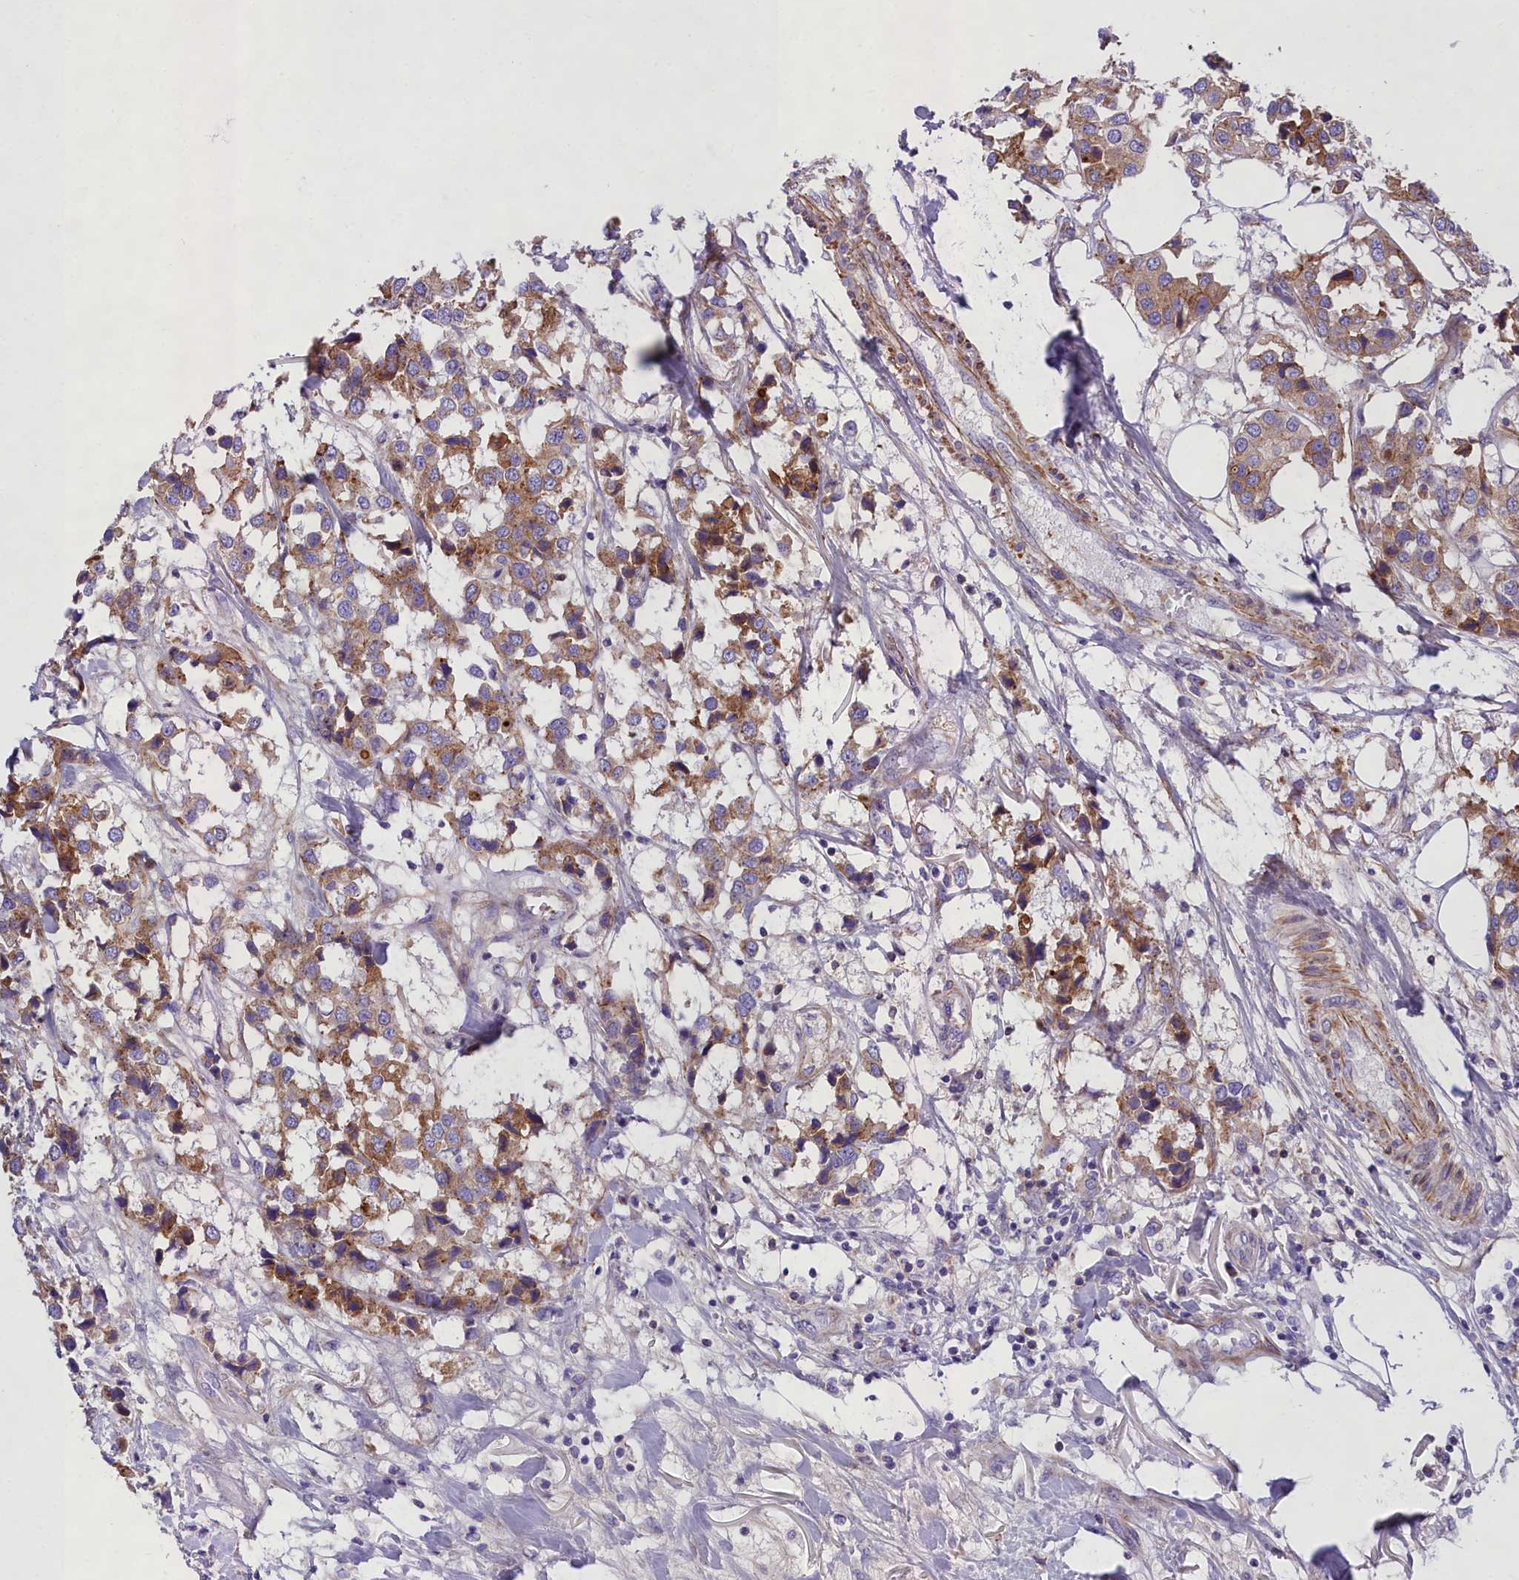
{"staining": {"intensity": "moderate", "quantity": ">75%", "location": "cytoplasmic/membranous"}, "tissue": "breast cancer", "cell_type": "Tumor cells", "image_type": "cancer", "snomed": [{"axis": "morphology", "description": "Duct carcinoma"}, {"axis": "topography", "description": "Breast"}], "caption": "Protein staining of breast cancer (infiltrating ductal carcinoma) tissue exhibits moderate cytoplasmic/membranous positivity in approximately >75% of tumor cells.", "gene": "GFRA1", "patient": {"sex": "female", "age": 80}}